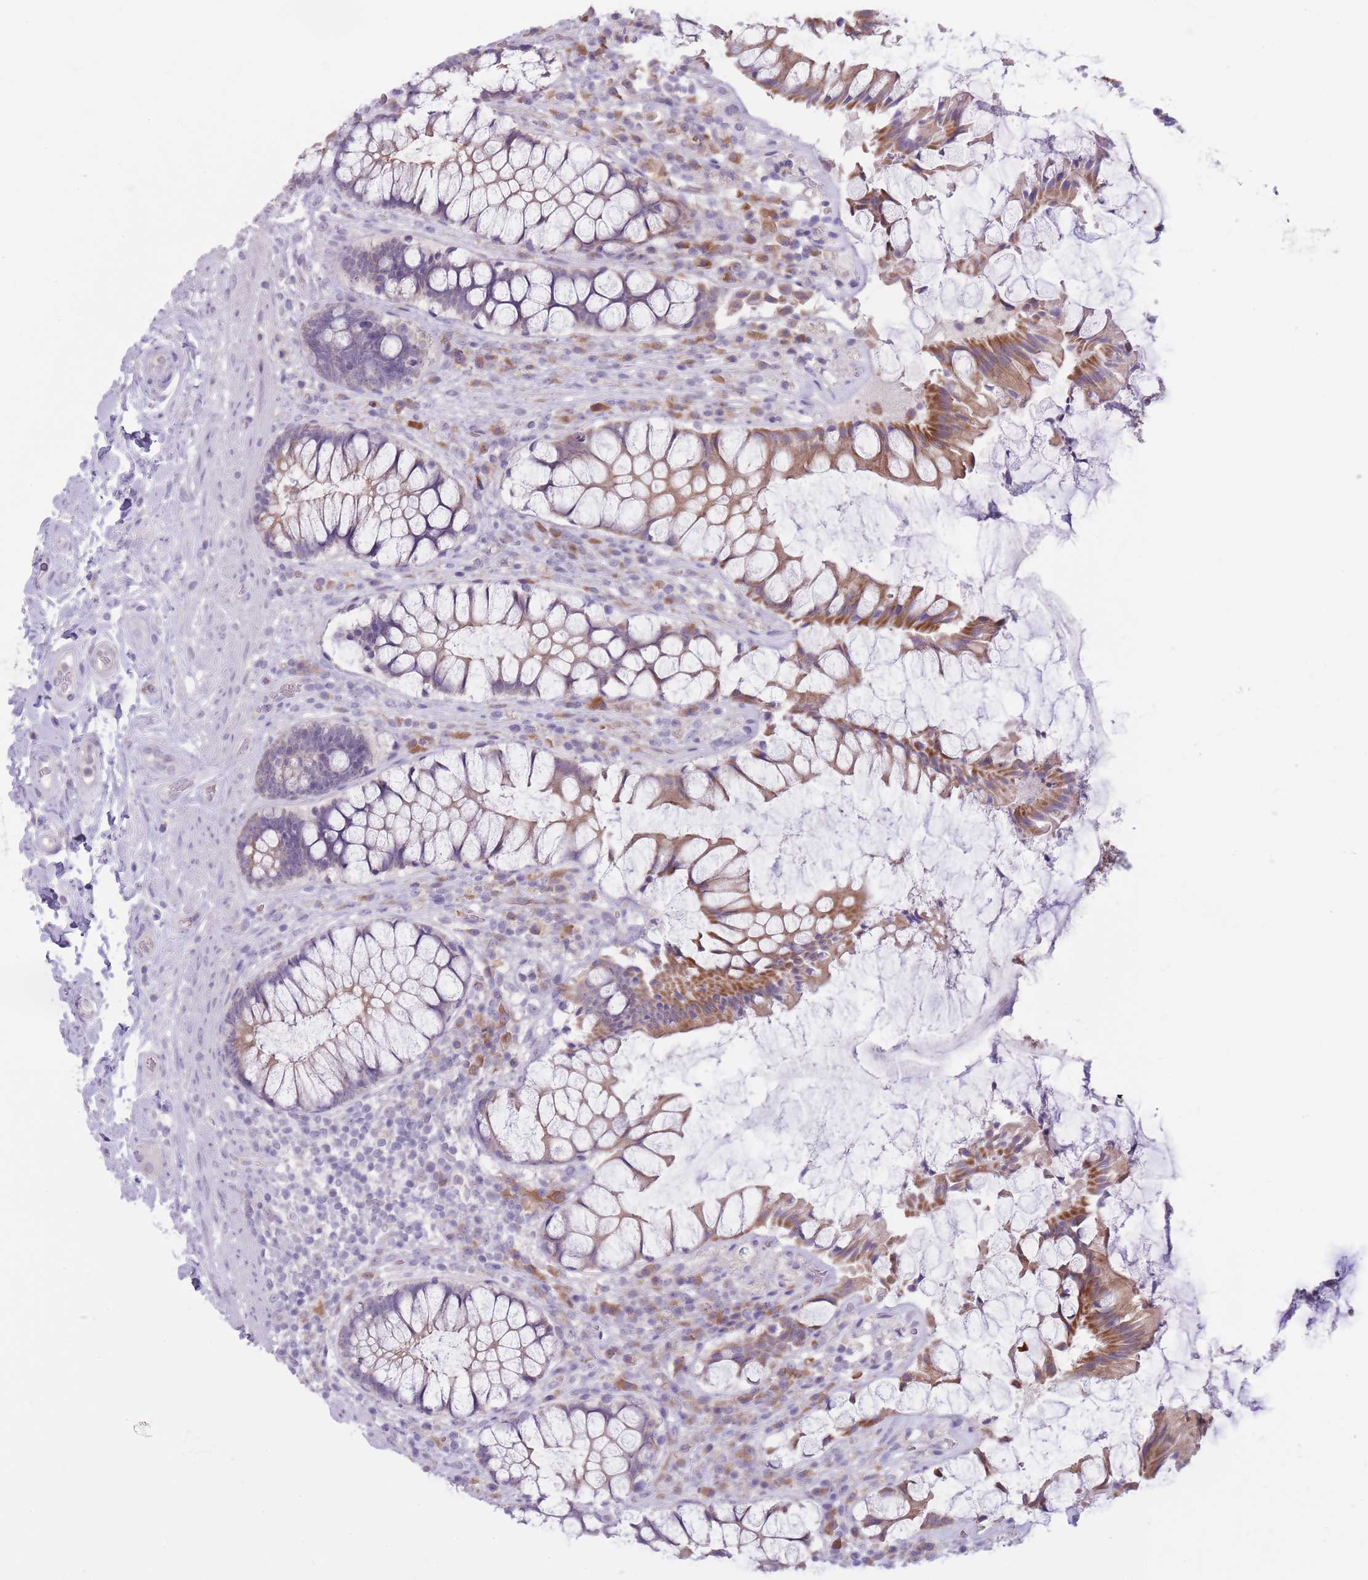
{"staining": {"intensity": "moderate", "quantity": "25%-75%", "location": "cytoplasmic/membranous"}, "tissue": "rectum", "cell_type": "Glandular cells", "image_type": "normal", "snomed": [{"axis": "morphology", "description": "Normal tissue, NOS"}, {"axis": "topography", "description": "Rectum"}], "caption": "Moderate cytoplasmic/membranous staining is seen in about 25%-75% of glandular cells in unremarkable rectum. The staining was performed using DAB (3,3'-diaminobenzidine), with brown indicating positive protein expression. Nuclei are stained blue with hematoxylin.", "gene": "DCANP1", "patient": {"sex": "female", "age": 58}}